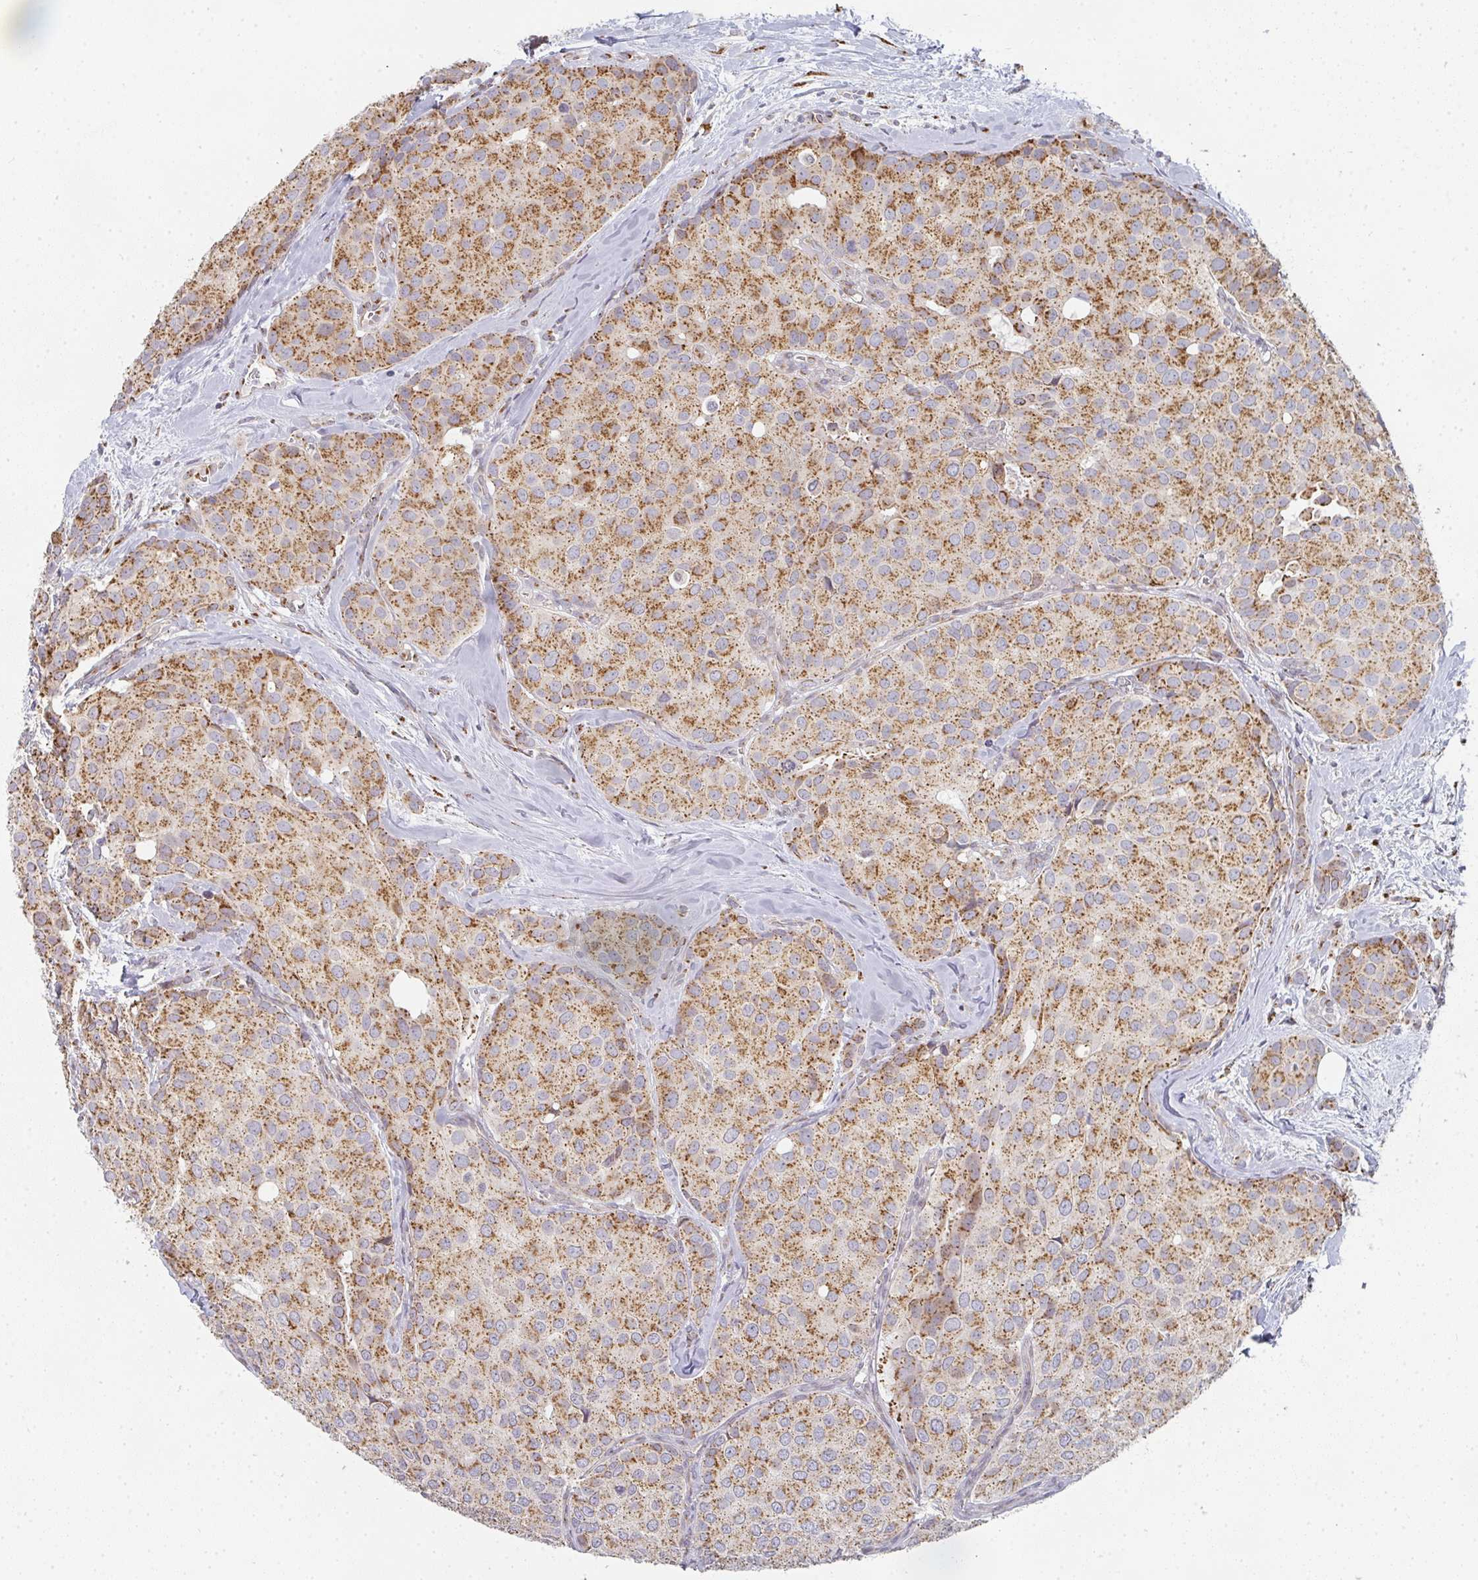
{"staining": {"intensity": "strong", "quantity": ">75%", "location": "cytoplasmic/membranous"}, "tissue": "breast cancer", "cell_type": "Tumor cells", "image_type": "cancer", "snomed": [{"axis": "morphology", "description": "Duct carcinoma"}, {"axis": "topography", "description": "Breast"}], "caption": "This is an image of immunohistochemistry staining of breast cancer (infiltrating ductal carcinoma), which shows strong staining in the cytoplasmic/membranous of tumor cells.", "gene": "ZNF526", "patient": {"sex": "female", "age": 70}}